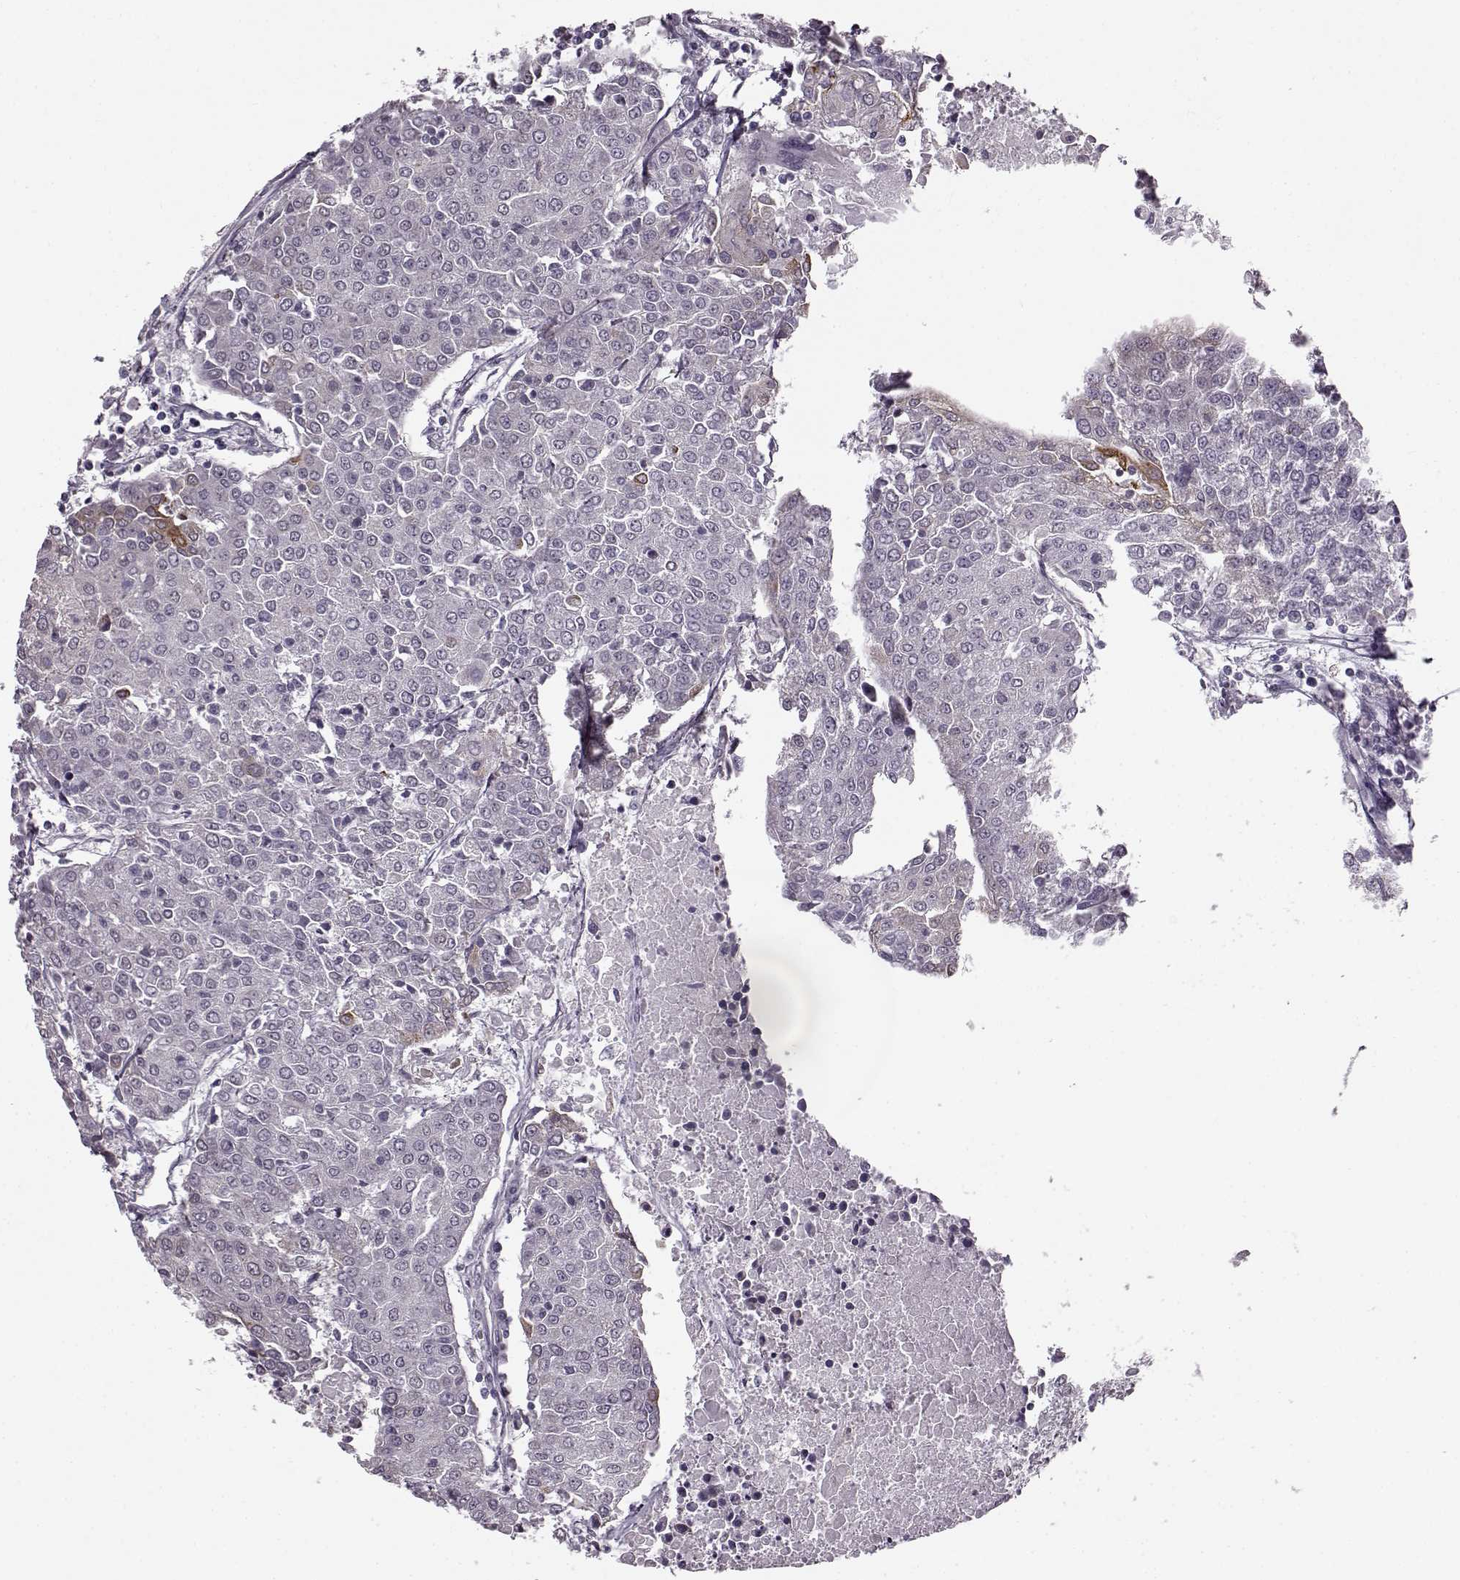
{"staining": {"intensity": "negative", "quantity": "none", "location": "none"}, "tissue": "urothelial cancer", "cell_type": "Tumor cells", "image_type": "cancer", "snomed": [{"axis": "morphology", "description": "Urothelial carcinoma, High grade"}, {"axis": "topography", "description": "Urinary bladder"}], "caption": "The micrograph demonstrates no staining of tumor cells in urothelial carcinoma (high-grade).", "gene": "MAP6D1", "patient": {"sex": "female", "age": 85}}